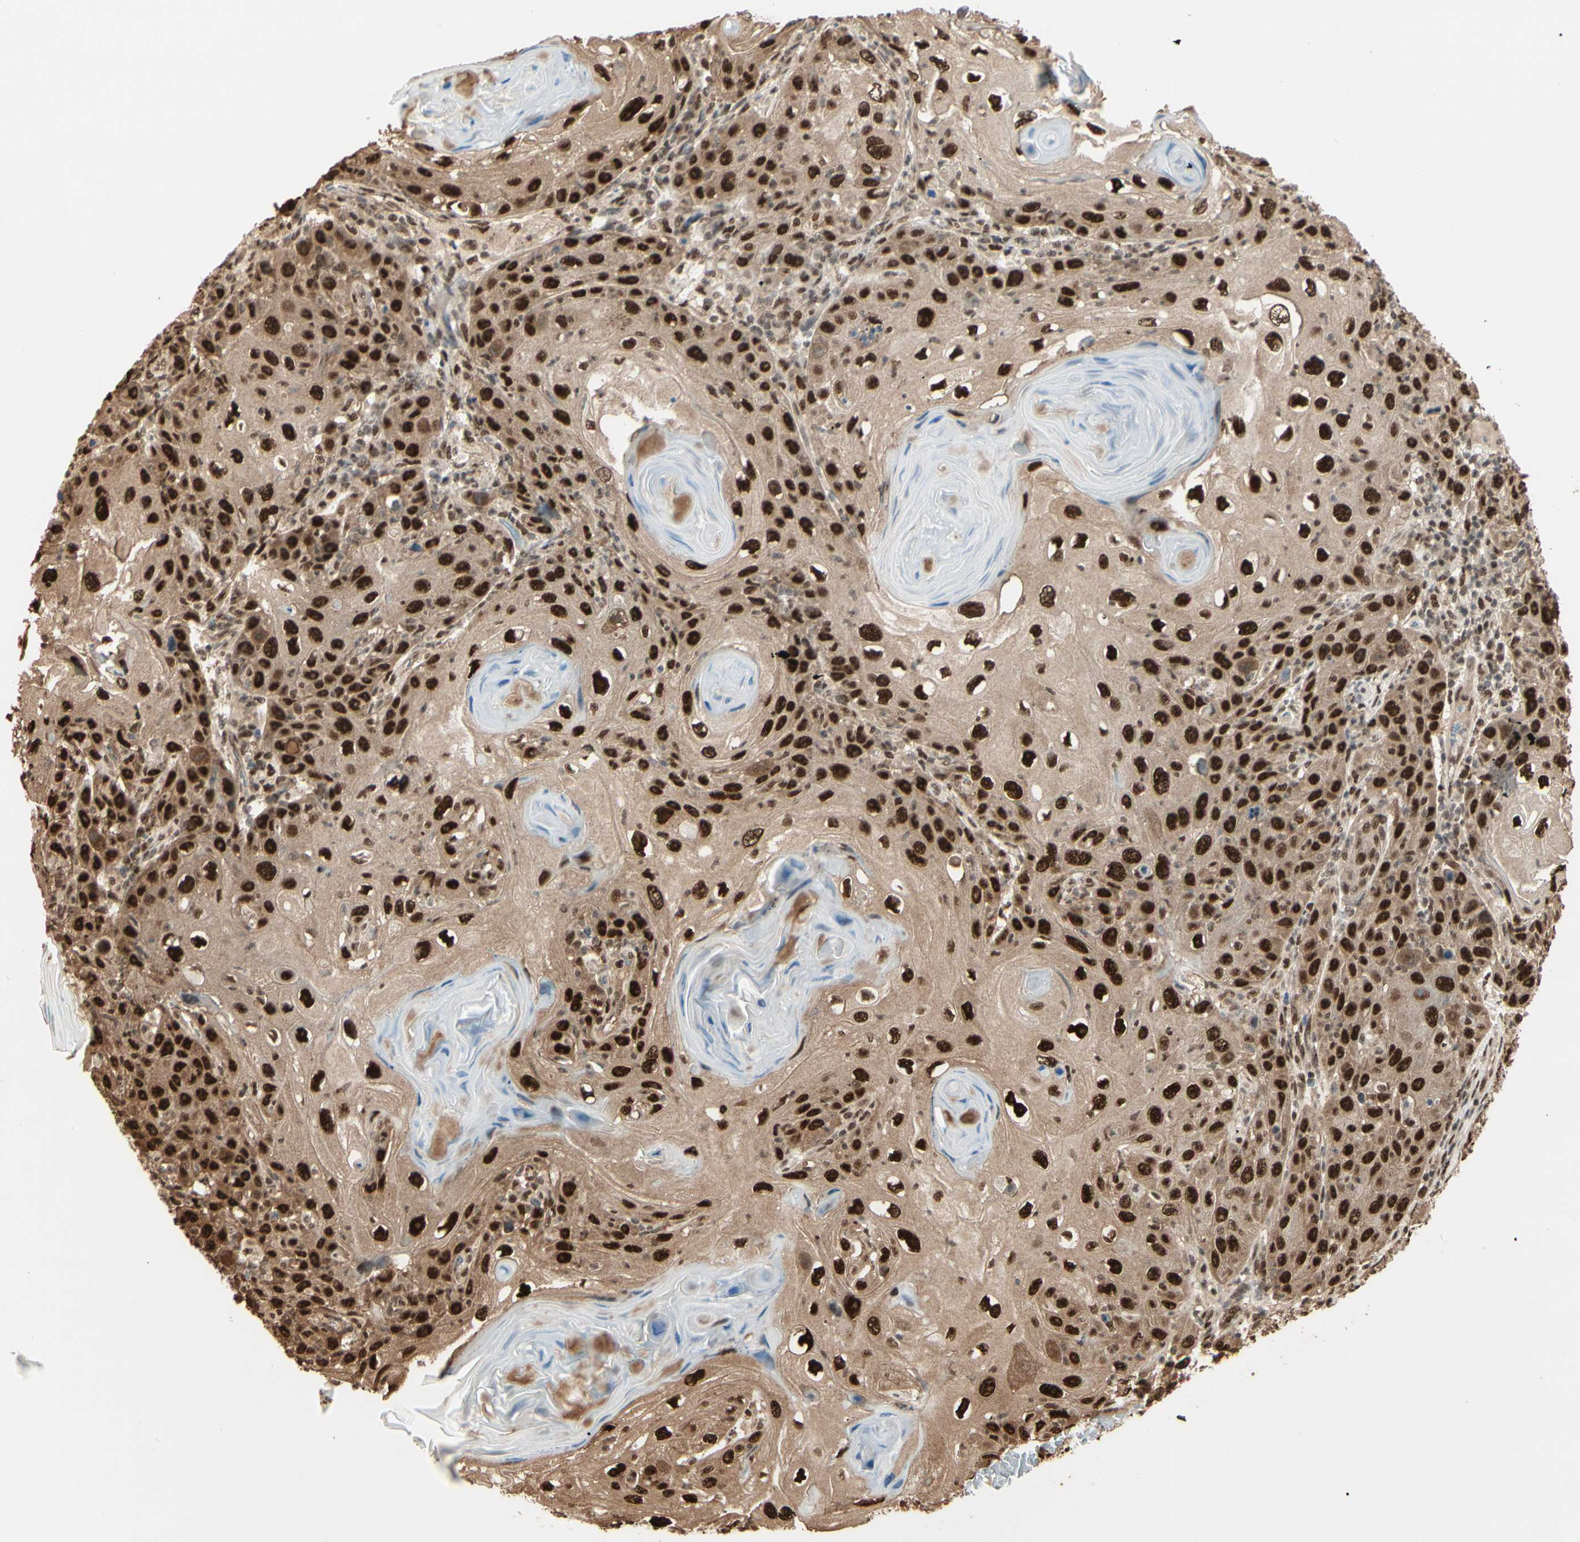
{"staining": {"intensity": "strong", "quantity": ">75%", "location": "cytoplasmic/membranous,nuclear"}, "tissue": "skin cancer", "cell_type": "Tumor cells", "image_type": "cancer", "snomed": [{"axis": "morphology", "description": "Squamous cell carcinoma, NOS"}, {"axis": "topography", "description": "Skin"}], "caption": "Protein expression analysis of skin squamous cell carcinoma demonstrates strong cytoplasmic/membranous and nuclear positivity in about >75% of tumor cells.", "gene": "HSF1", "patient": {"sex": "female", "age": 88}}